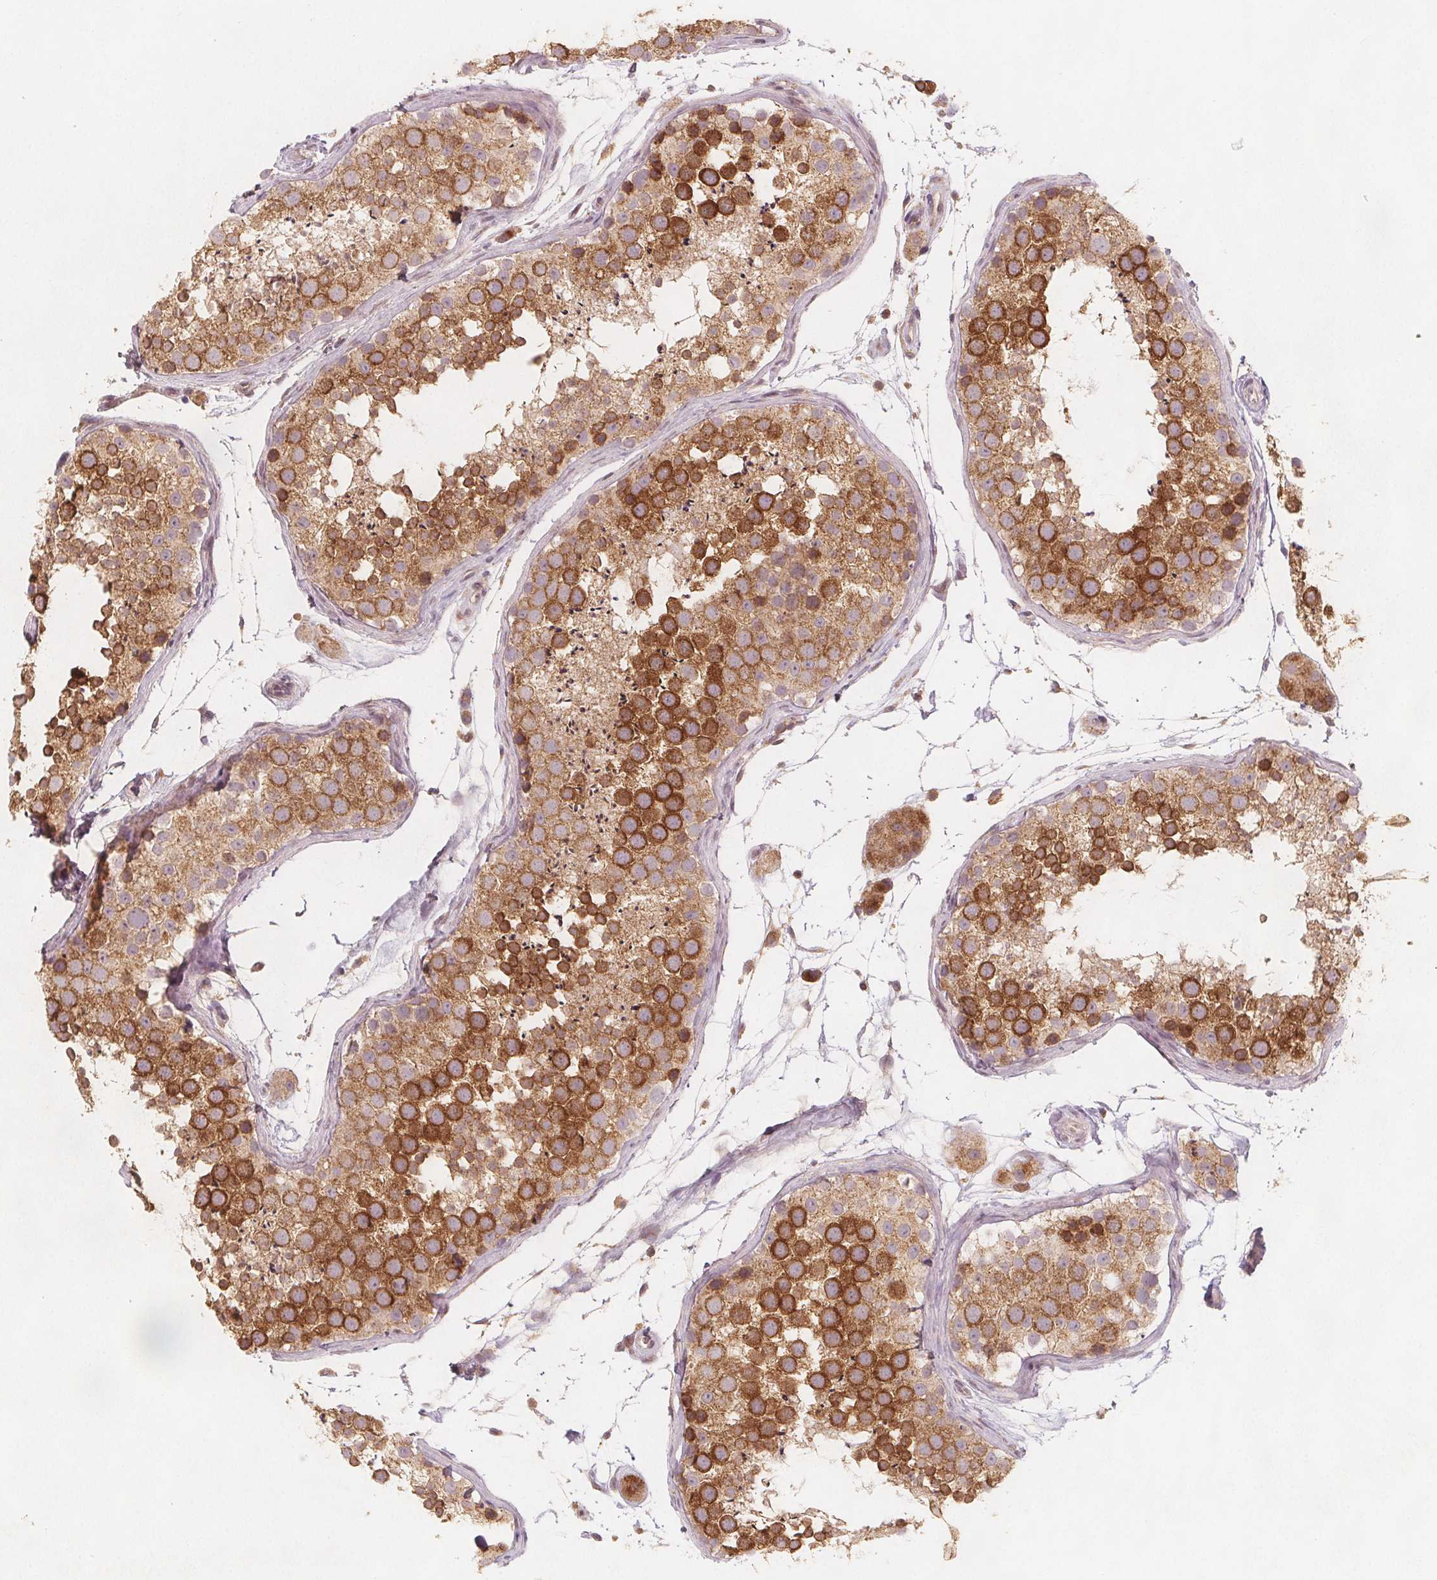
{"staining": {"intensity": "strong", "quantity": "25%-75%", "location": "cytoplasmic/membranous"}, "tissue": "testis", "cell_type": "Cells in seminiferous ducts", "image_type": "normal", "snomed": [{"axis": "morphology", "description": "Normal tissue, NOS"}, {"axis": "topography", "description": "Testis"}], "caption": "Approximately 25%-75% of cells in seminiferous ducts in unremarkable testis demonstrate strong cytoplasmic/membranous protein expression as visualized by brown immunohistochemical staining.", "gene": "NCSTN", "patient": {"sex": "male", "age": 41}}